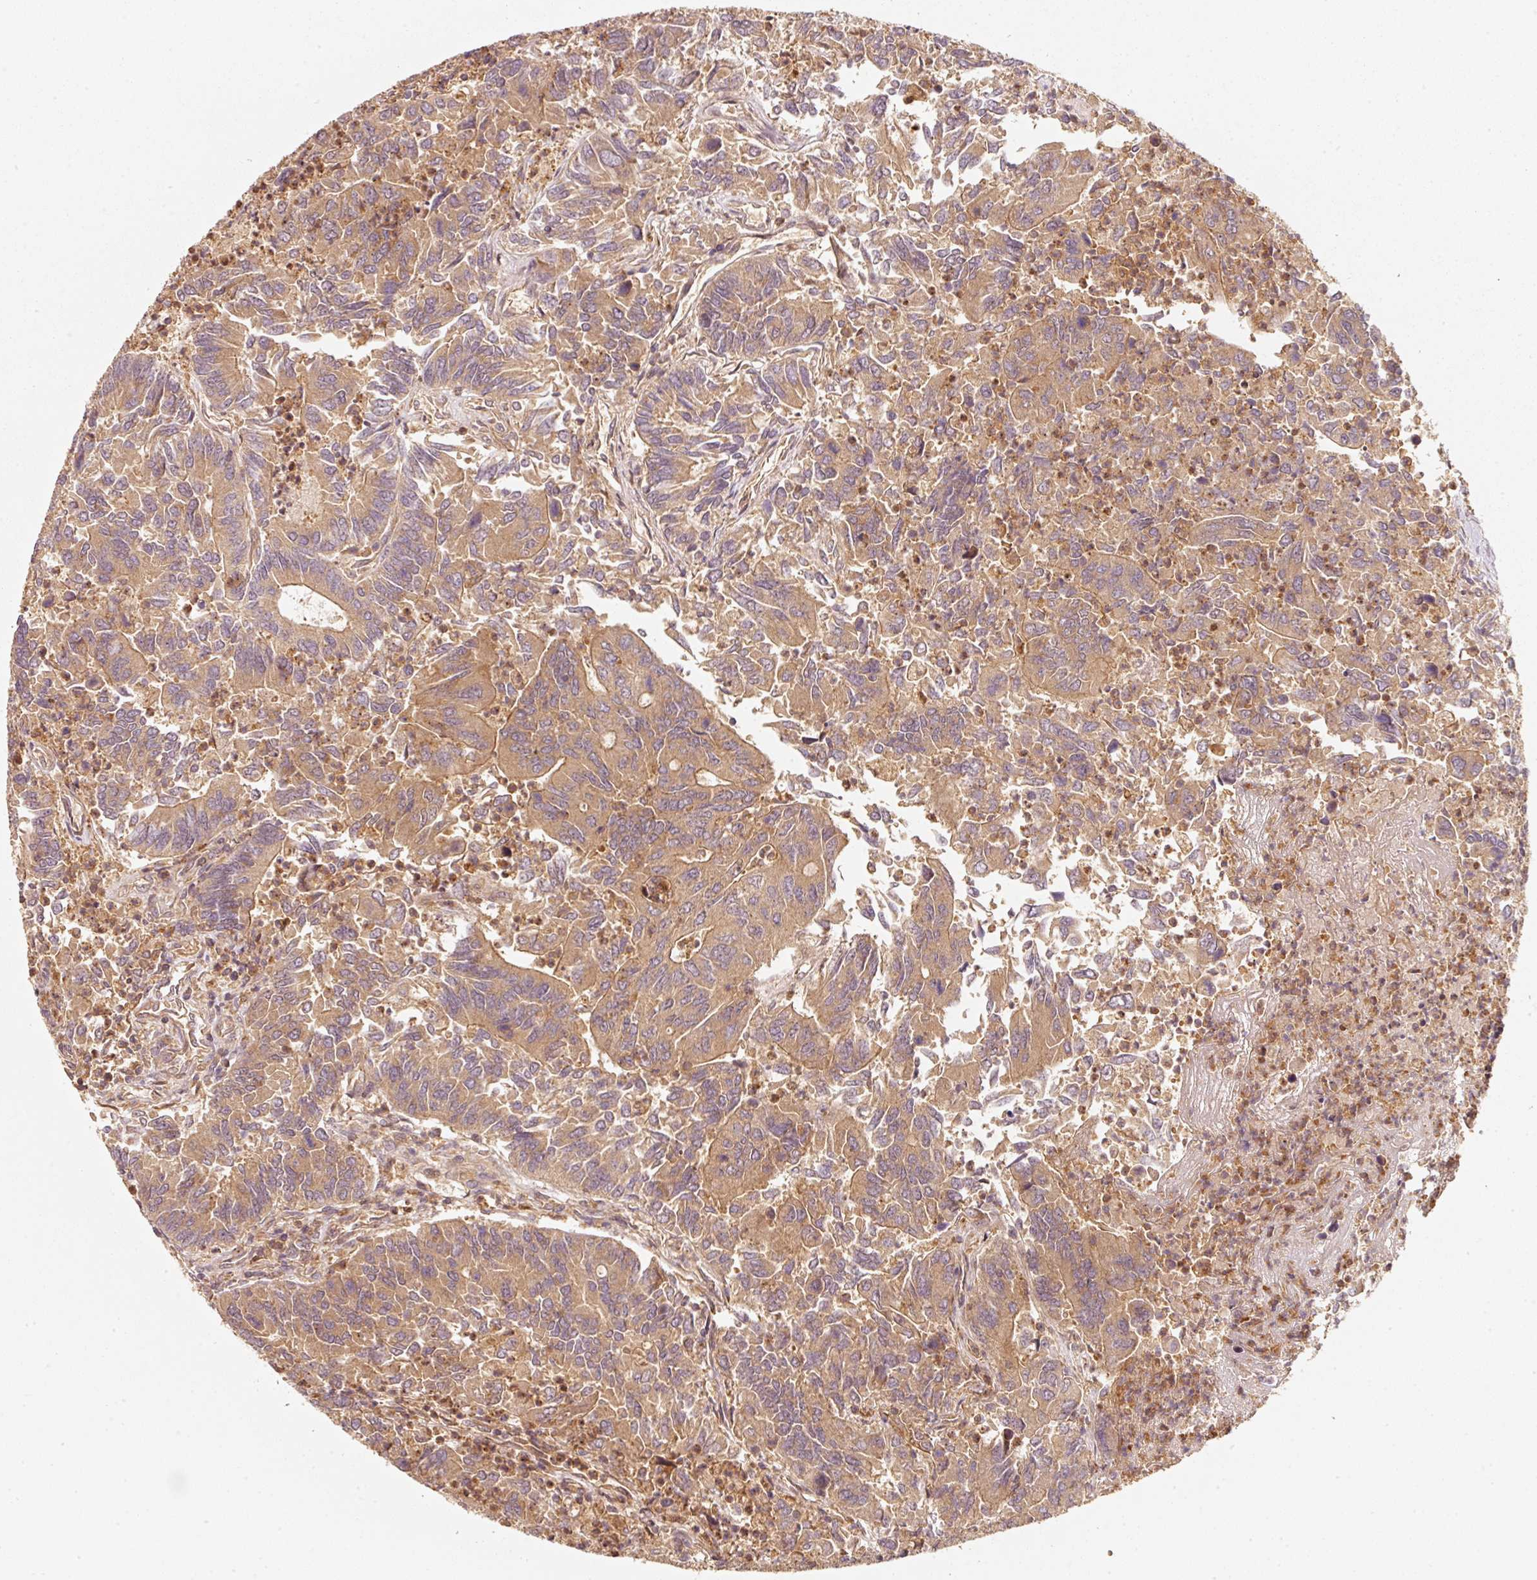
{"staining": {"intensity": "moderate", "quantity": ">75%", "location": "cytoplasmic/membranous"}, "tissue": "colorectal cancer", "cell_type": "Tumor cells", "image_type": "cancer", "snomed": [{"axis": "morphology", "description": "Adenocarcinoma, NOS"}, {"axis": "topography", "description": "Colon"}], "caption": "Protein staining of adenocarcinoma (colorectal) tissue reveals moderate cytoplasmic/membranous expression in about >75% of tumor cells.", "gene": "RRAS2", "patient": {"sex": "female", "age": 67}}